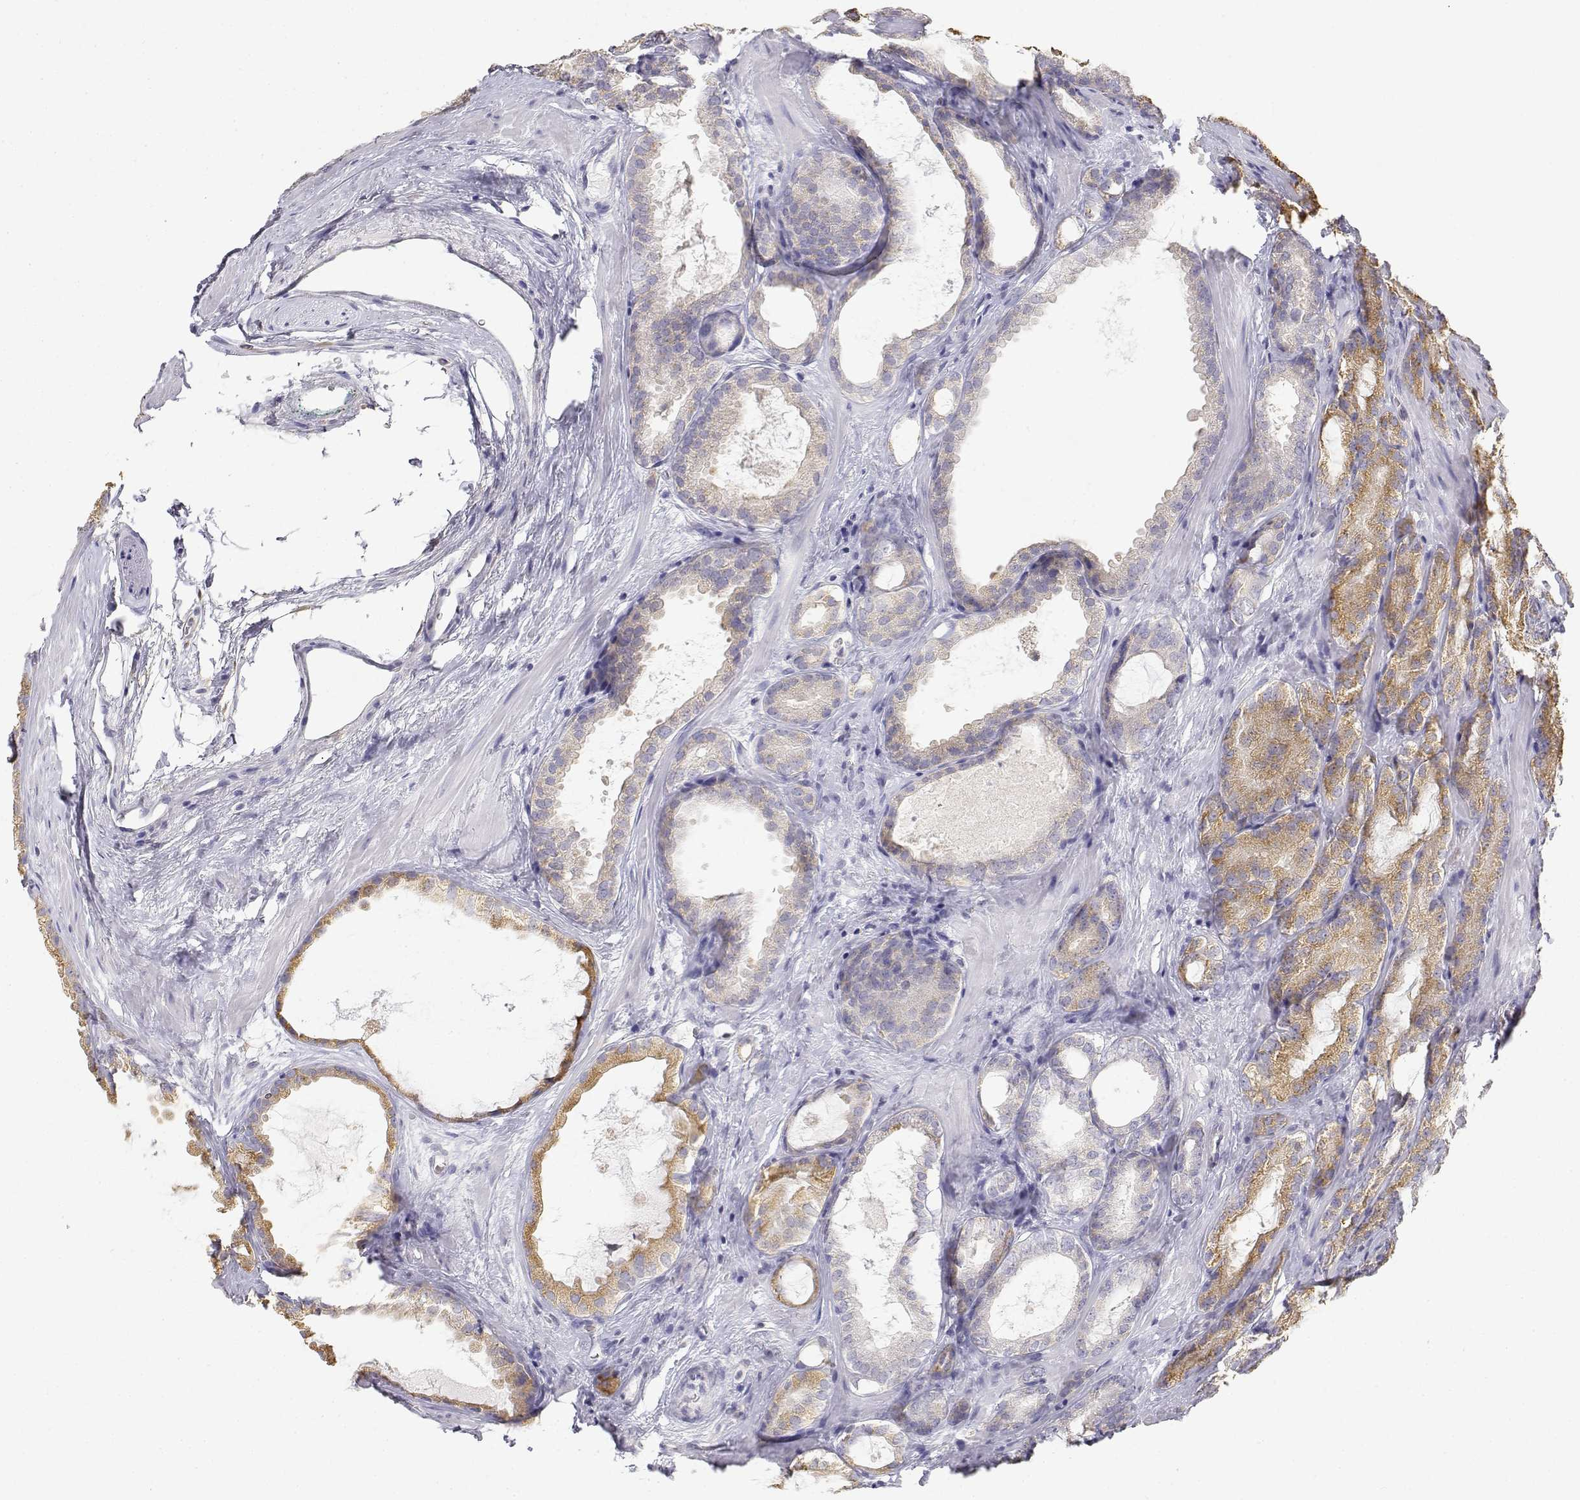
{"staining": {"intensity": "weak", "quantity": ">75%", "location": "cytoplasmic/membranous"}, "tissue": "prostate cancer", "cell_type": "Tumor cells", "image_type": "cancer", "snomed": [{"axis": "morphology", "description": "Adenocarcinoma, High grade"}, {"axis": "topography", "description": "Prostate"}], "caption": "Prostate adenocarcinoma (high-grade) stained for a protein reveals weak cytoplasmic/membranous positivity in tumor cells.", "gene": "ADA", "patient": {"sex": "male", "age": 64}}